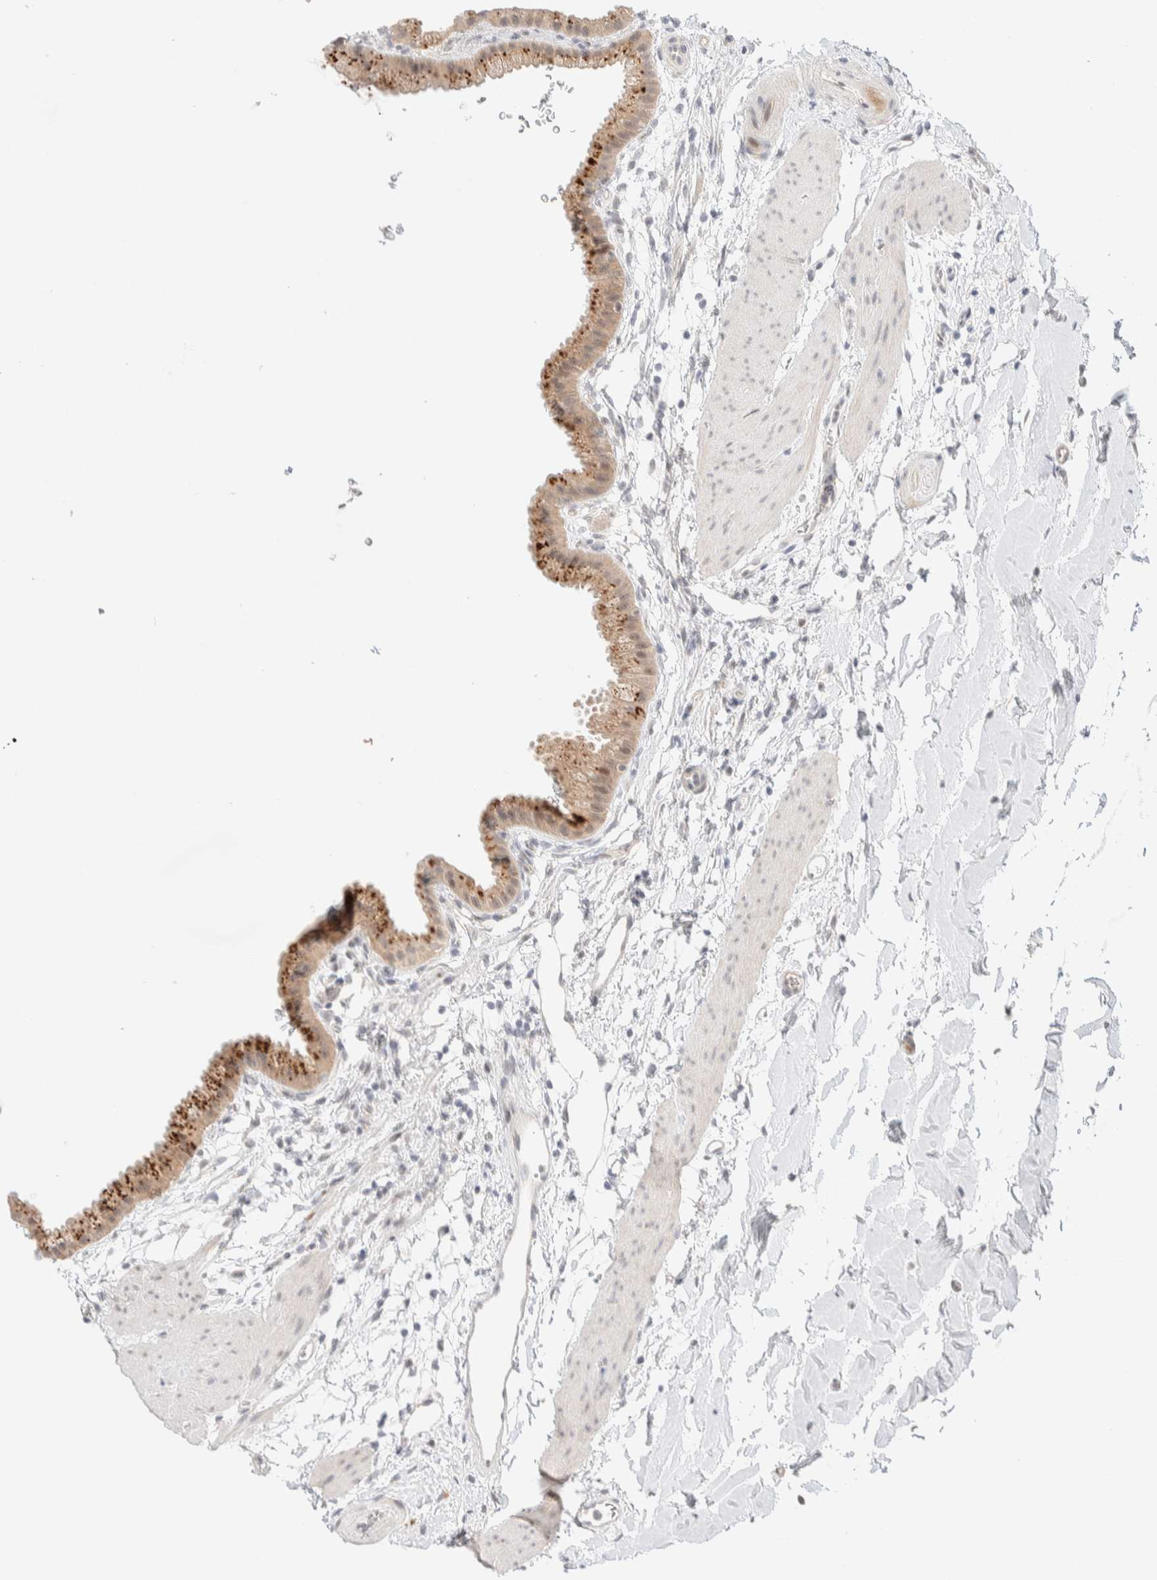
{"staining": {"intensity": "strong", "quantity": "25%-75%", "location": "cytoplasmic/membranous"}, "tissue": "gallbladder", "cell_type": "Glandular cells", "image_type": "normal", "snomed": [{"axis": "morphology", "description": "Normal tissue, NOS"}, {"axis": "topography", "description": "Gallbladder"}], "caption": "Protein staining exhibits strong cytoplasmic/membranous staining in approximately 25%-75% of glandular cells in unremarkable gallbladder.", "gene": "CHKA", "patient": {"sex": "female", "age": 64}}